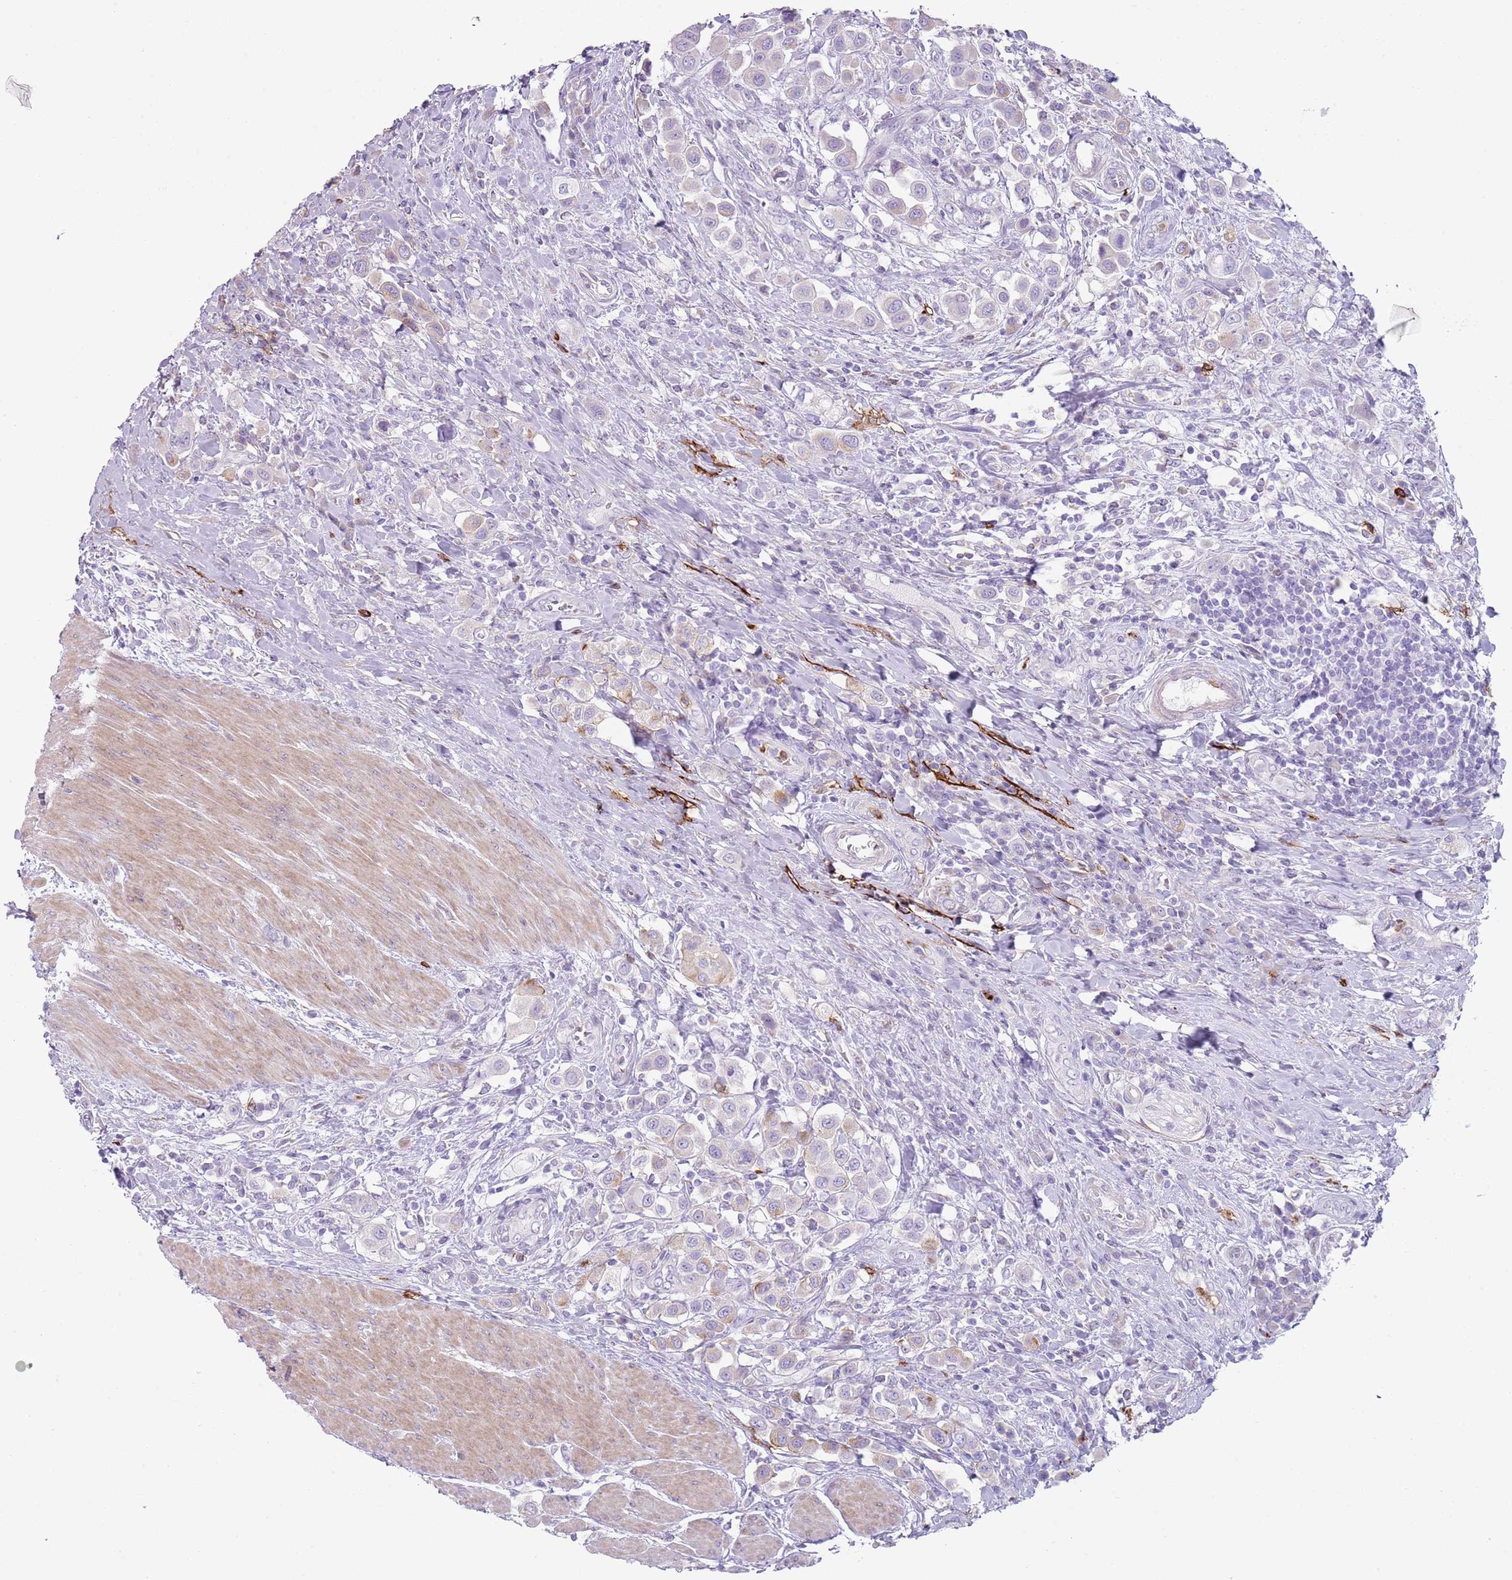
{"staining": {"intensity": "negative", "quantity": "none", "location": "none"}, "tissue": "urothelial cancer", "cell_type": "Tumor cells", "image_type": "cancer", "snomed": [{"axis": "morphology", "description": "Urothelial carcinoma, High grade"}, {"axis": "topography", "description": "Urinary bladder"}], "caption": "IHC histopathology image of neoplastic tissue: human urothelial cancer stained with DAB reveals no significant protein staining in tumor cells.", "gene": "CD177", "patient": {"sex": "male", "age": 50}}